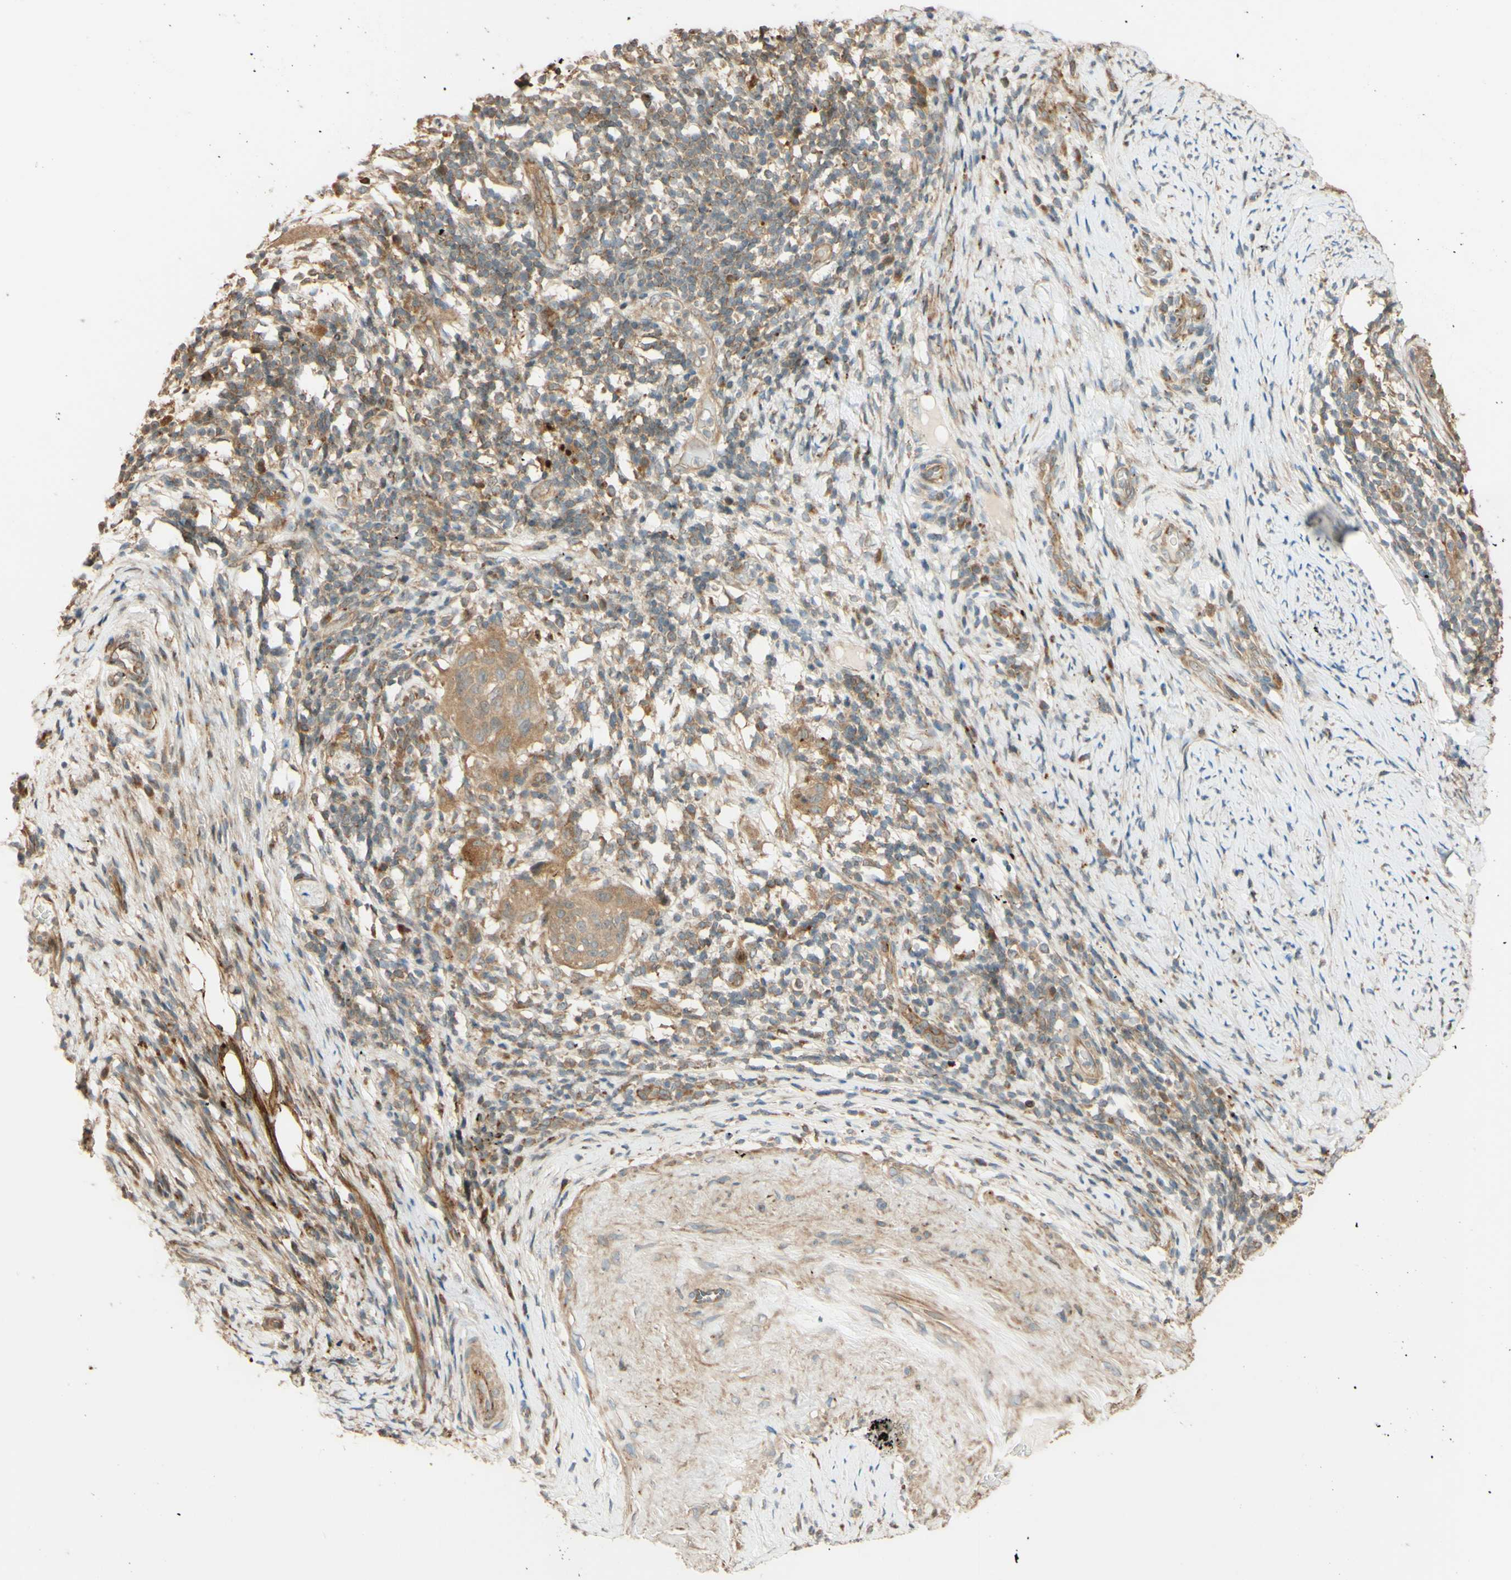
{"staining": {"intensity": "weak", "quantity": ">75%", "location": "cytoplasmic/membranous"}, "tissue": "cervical cancer", "cell_type": "Tumor cells", "image_type": "cancer", "snomed": [{"axis": "morphology", "description": "Squamous cell carcinoma, NOS"}, {"axis": "topography", "description": "Cervix"}], "caption": "Protein positivity by immunohistochemistry displays weak cytoplasmic/membranous positivity in about >75% of tumor cells in cervical squamous cell carcinoma.", "gene": "RNF19A", "patient": {"sex": "female", "age": 51}}